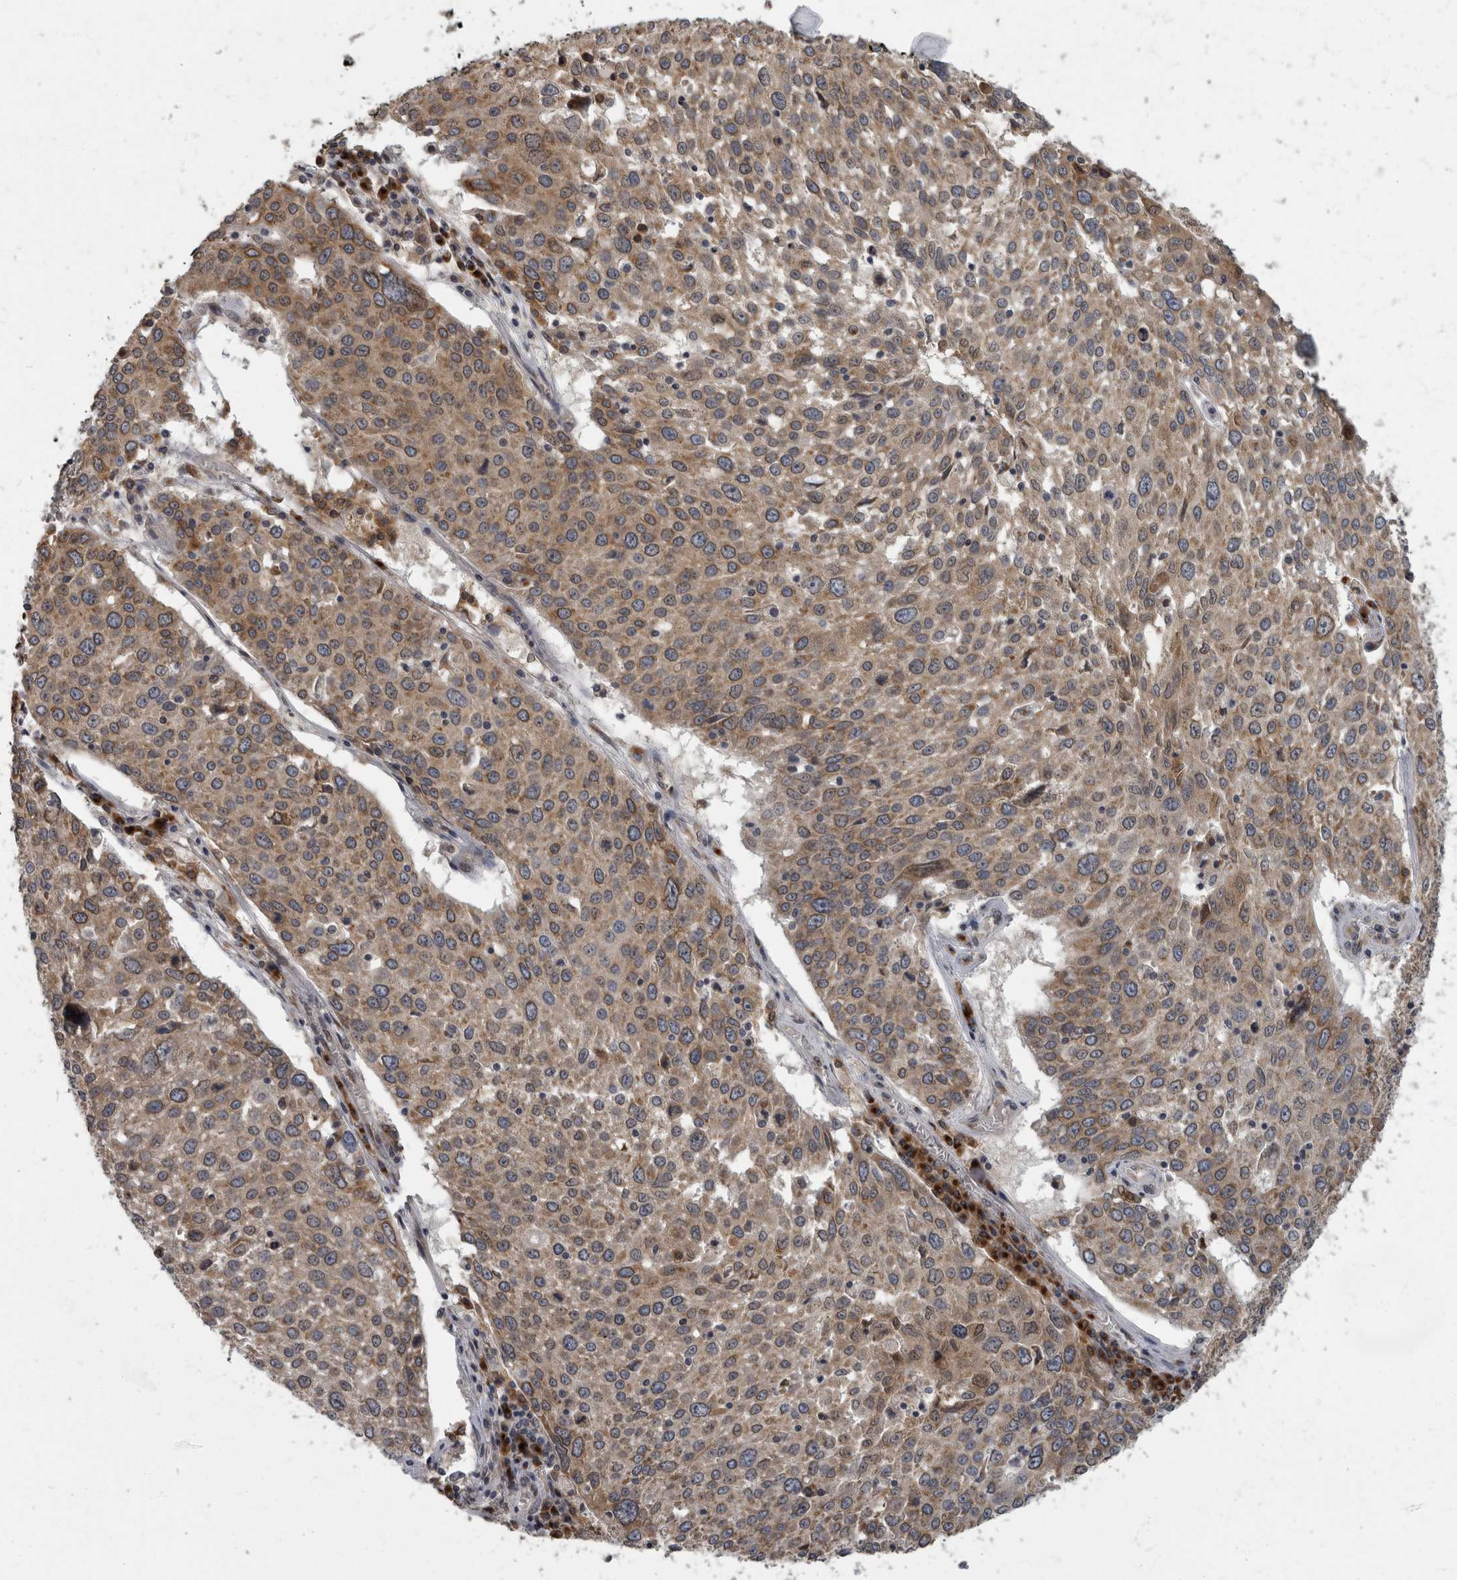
{"staining": {"intensity": "moderate", "quantity": ">75%", "location": "cytoplasmic/membranous"}, "tissue": "lung cancer", "cell_type": "Tumor cells", "image_type": "cancer", "snomed": [{"axis": "morphology", "description": "Squamous cell carcinoma, NOS"}, {"axis": "topography", "description": "Lung"}], "caption": "Lung squamous cell carcinoma stained with a brown dye displays moderate cytoplasmic/membranous positive expression in about >75% of tumor cells.", "gene": "LMAN2L", "patient": {"sex": "male", "age": 65}}